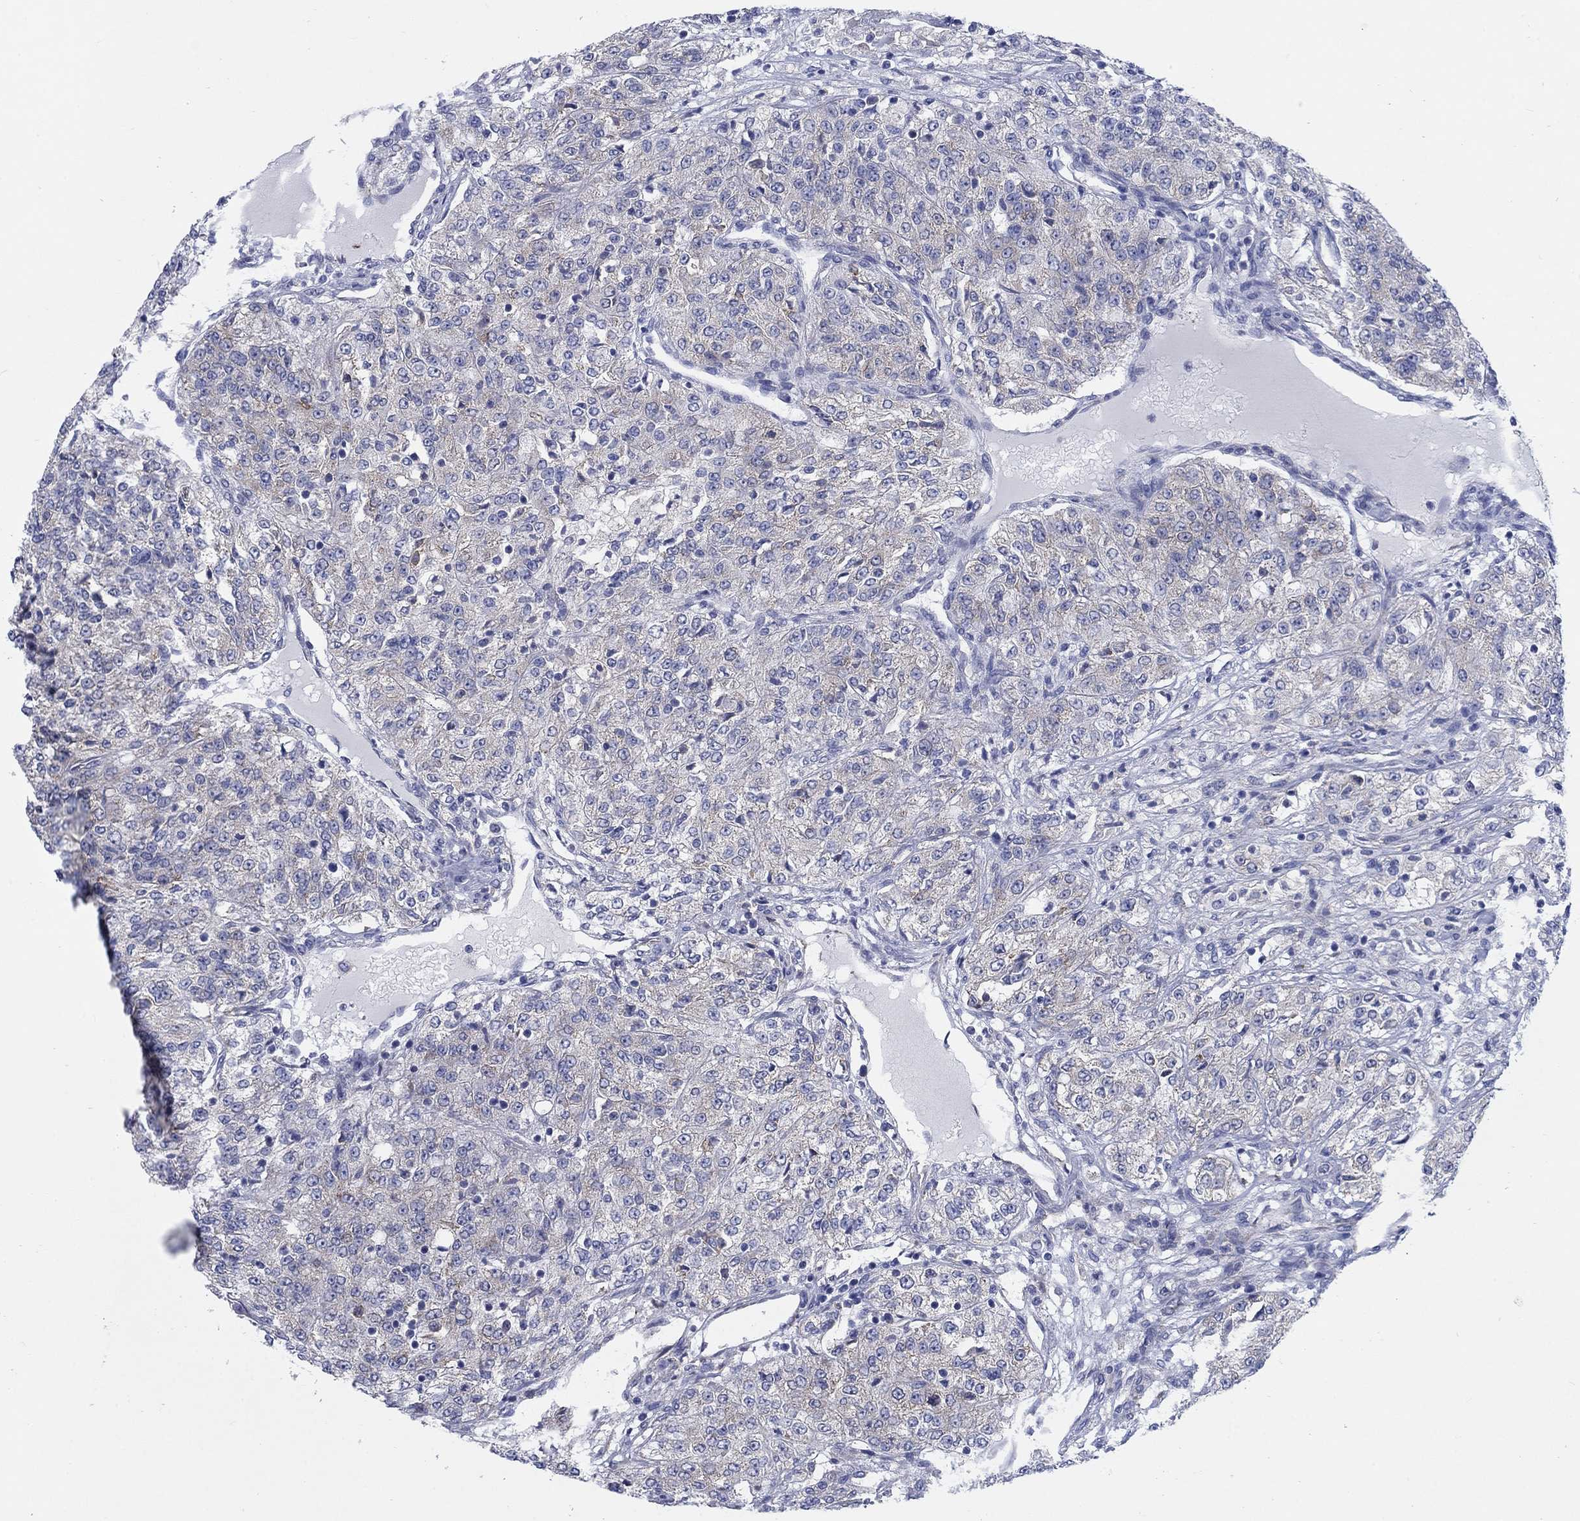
{"staining": {"intensity": "weak", "quantity": ">75%", "location": "cytoplasmic/membranous"}, "tissue": "renal cancer", "cell_type": "Tumor cells", "image_type": "cancer", "snomed": [{"axis": "morphology", "description": "Adenocarcinoma, NOS"}, {"axis": "topography", "description": "Kidney"}], "caption": "Protein expression analysis of renal adenocarcinoma exhibits weak cytoplasmic/membranous positivity in about >75% of tumor cells.", "gene": "TMEM59", "patient": {"sex": "female", "age": 63}}